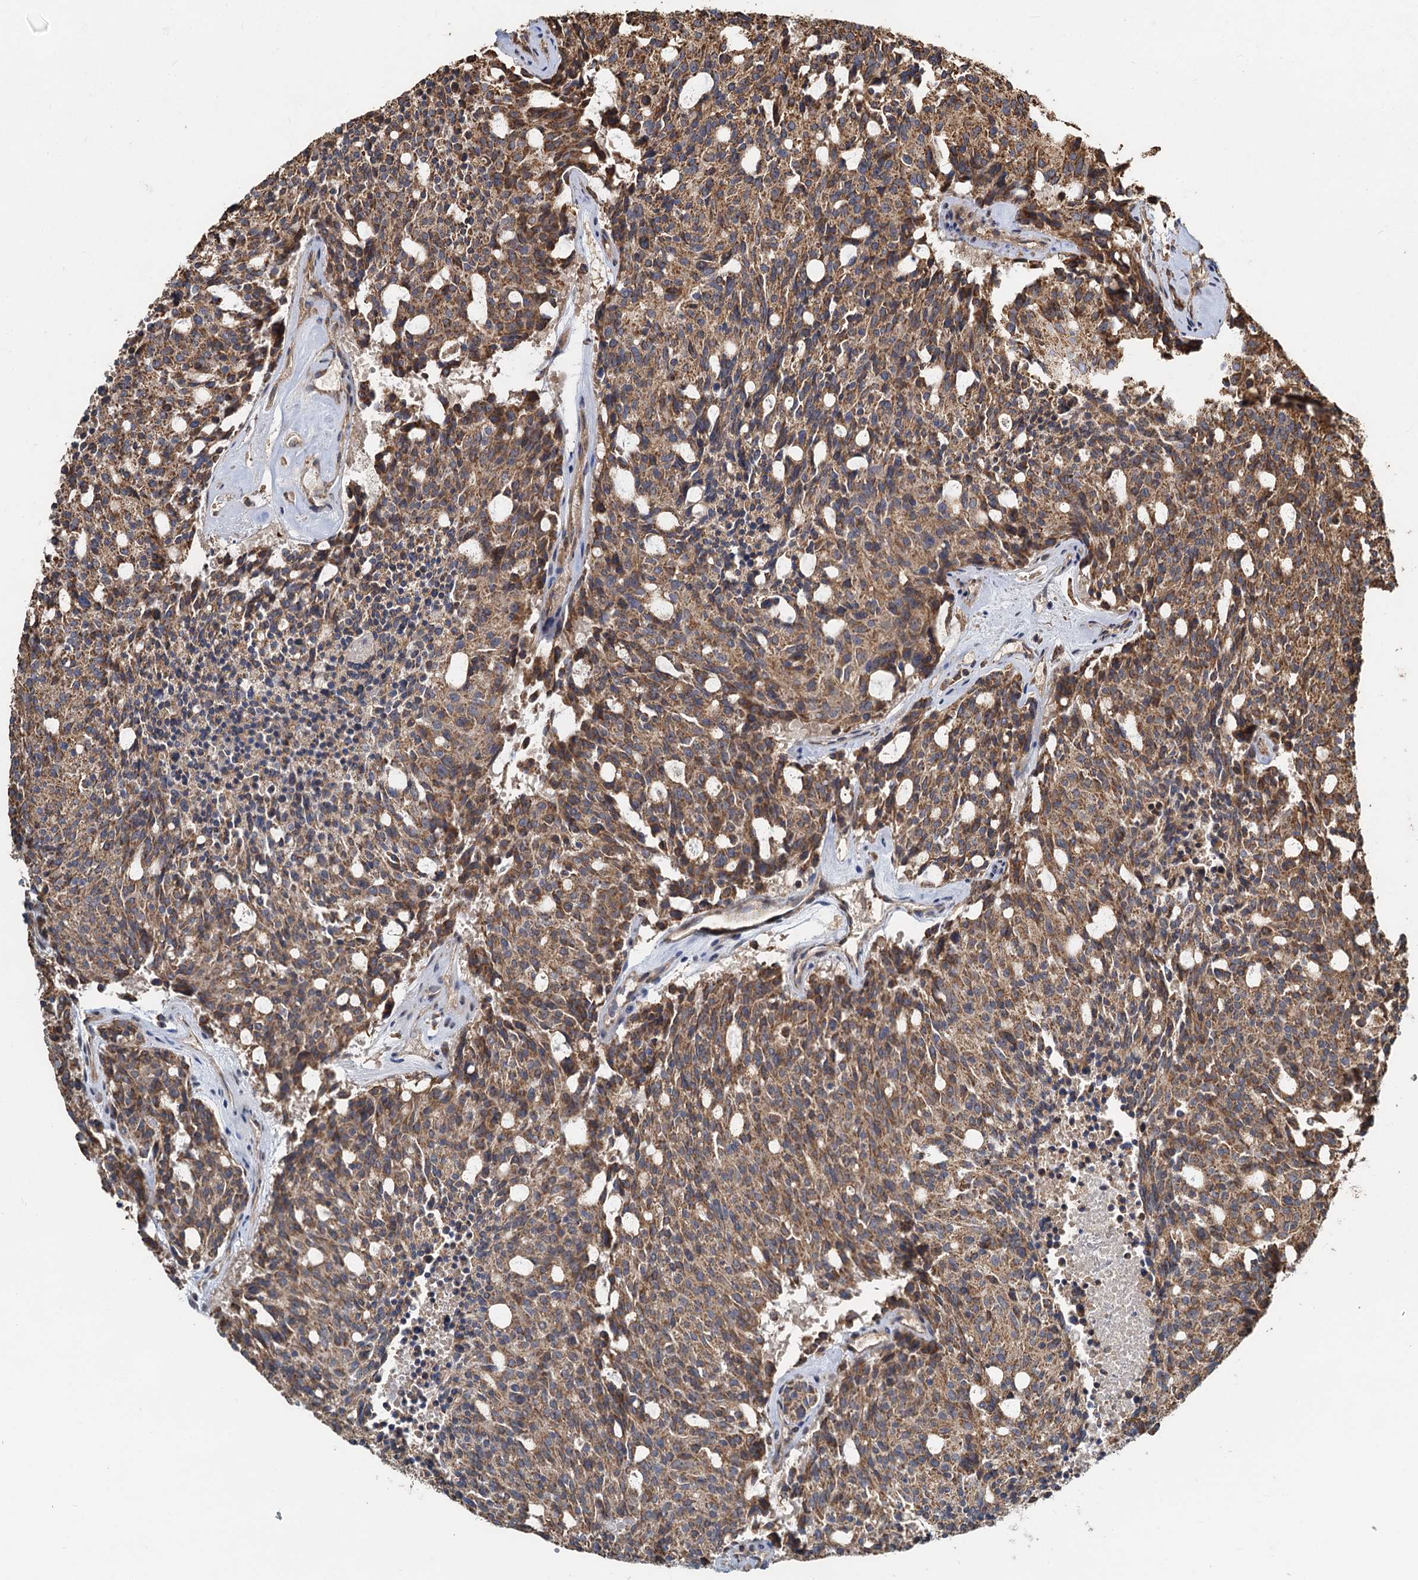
{"staining": {"intensity": "moderate", "quantity": ">75%", "location": "cytoplasmic/membranous"}, "tissue": "carcinoid", "cell_type": "Tumor cells", "image_type": "cancer", "snomed": [{"axis": "morphology", "description": "Carcinoid, malignant, NOS"}, {"axis": "topography", "description": "Pancreas"}], "caption": "Immunohistochemical staining of human malignant carcinoid shows medium levels of moderate cytoplasmic/membranous protein staining in about >75% of tumor cells.", "gene": "SDS", "patient": {"sex": "female", "age": 54}}